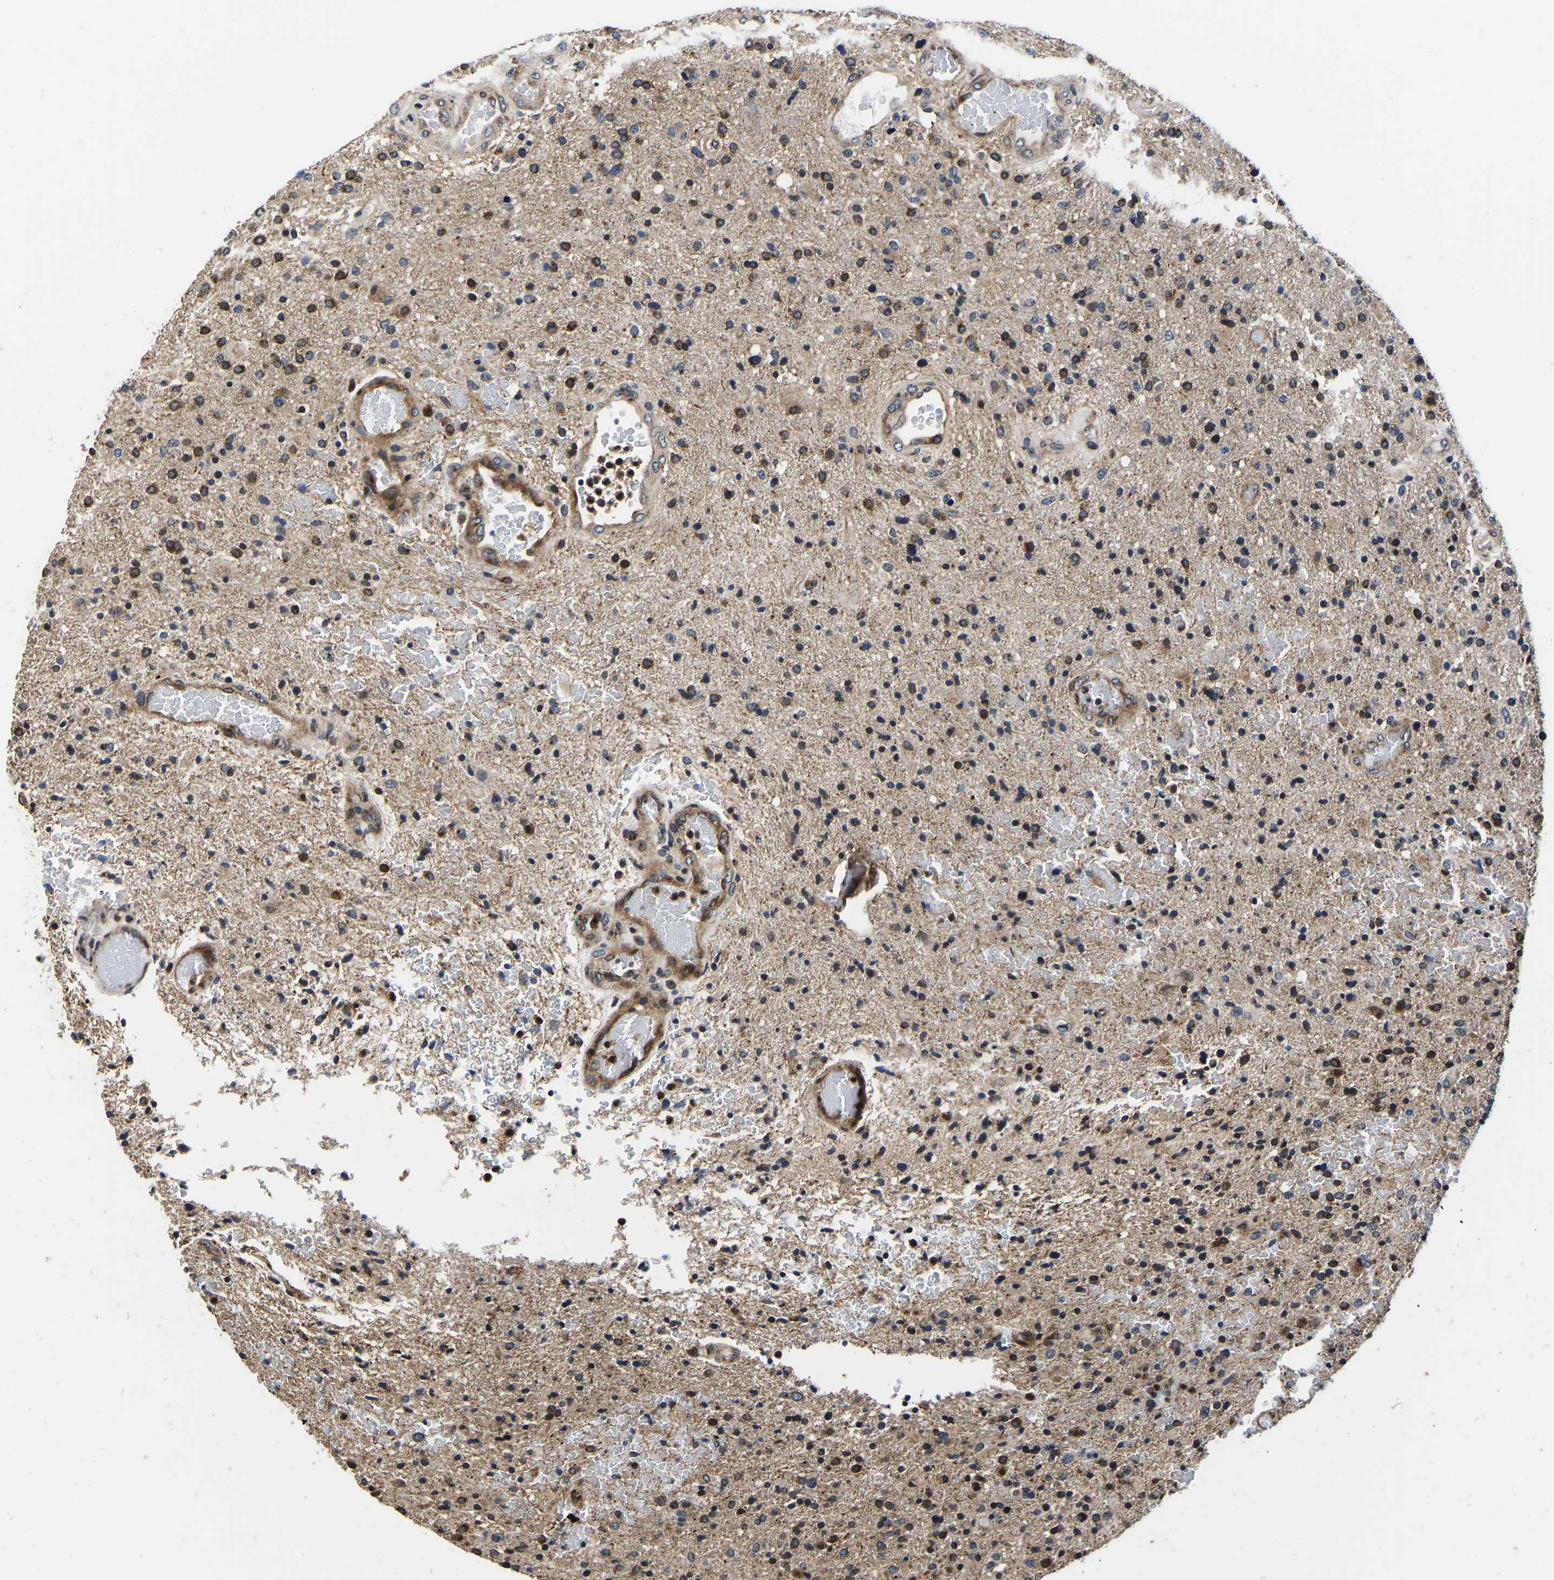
{"staining": {"intensity": "moderate", "quantity": ">75%", "location": "cytoplasmic/membranous"}, "tissue": "glioma", "cell_type": "Tumor cells", "image_type": "cancer", "snomed": [{"axis": "morphology", "description": "Glioma, malignant, High grade"}, {"axis": "topography", "description": "Brain"}], "caption": "Human malignant high-grade glioma stained with a protein marker shows moderate staining in tumor cells.", "gene": "RABAC1", "patient": {"sex": "male", "age": 72}}